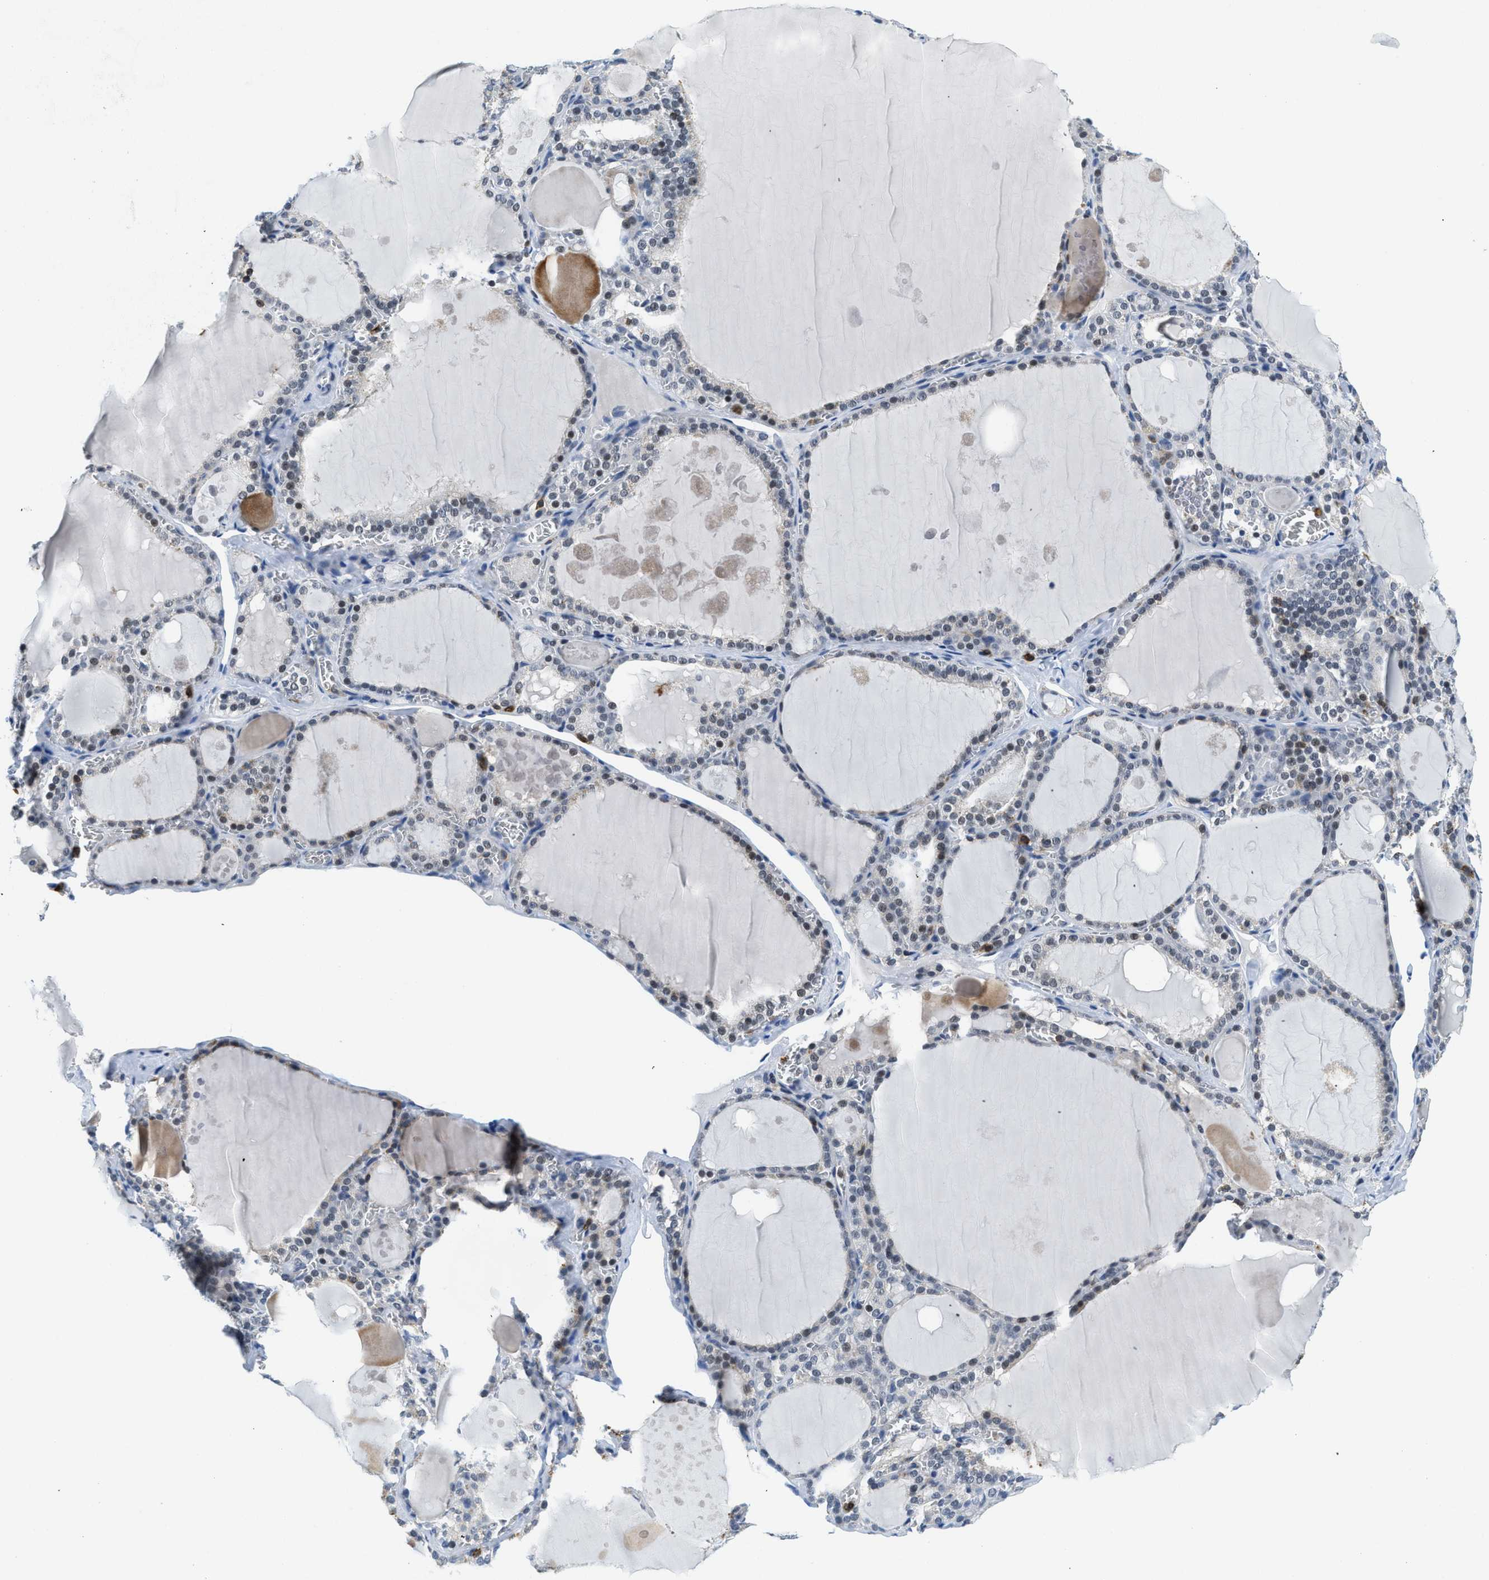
{"staining": {"intensity": "weak", "quantity": "25%-75%", "location": "nuclear"}, "tissue": "thyroid gland", "cell_type": "Glandular cells", "image_type": "normal", "snomed": [{"axis": "morphology", "description": "Normal tissue, NOS"}, {"axis": "topography", "description": "Thyroid gland"}], "caption": "Protein staining by IHC reveals weak nuclear expression in approximately 25%-75% of glandular cells in normal thyroid gland.", "gene": "FAM151A", "patient": {"sex": "male", "age": 56}}